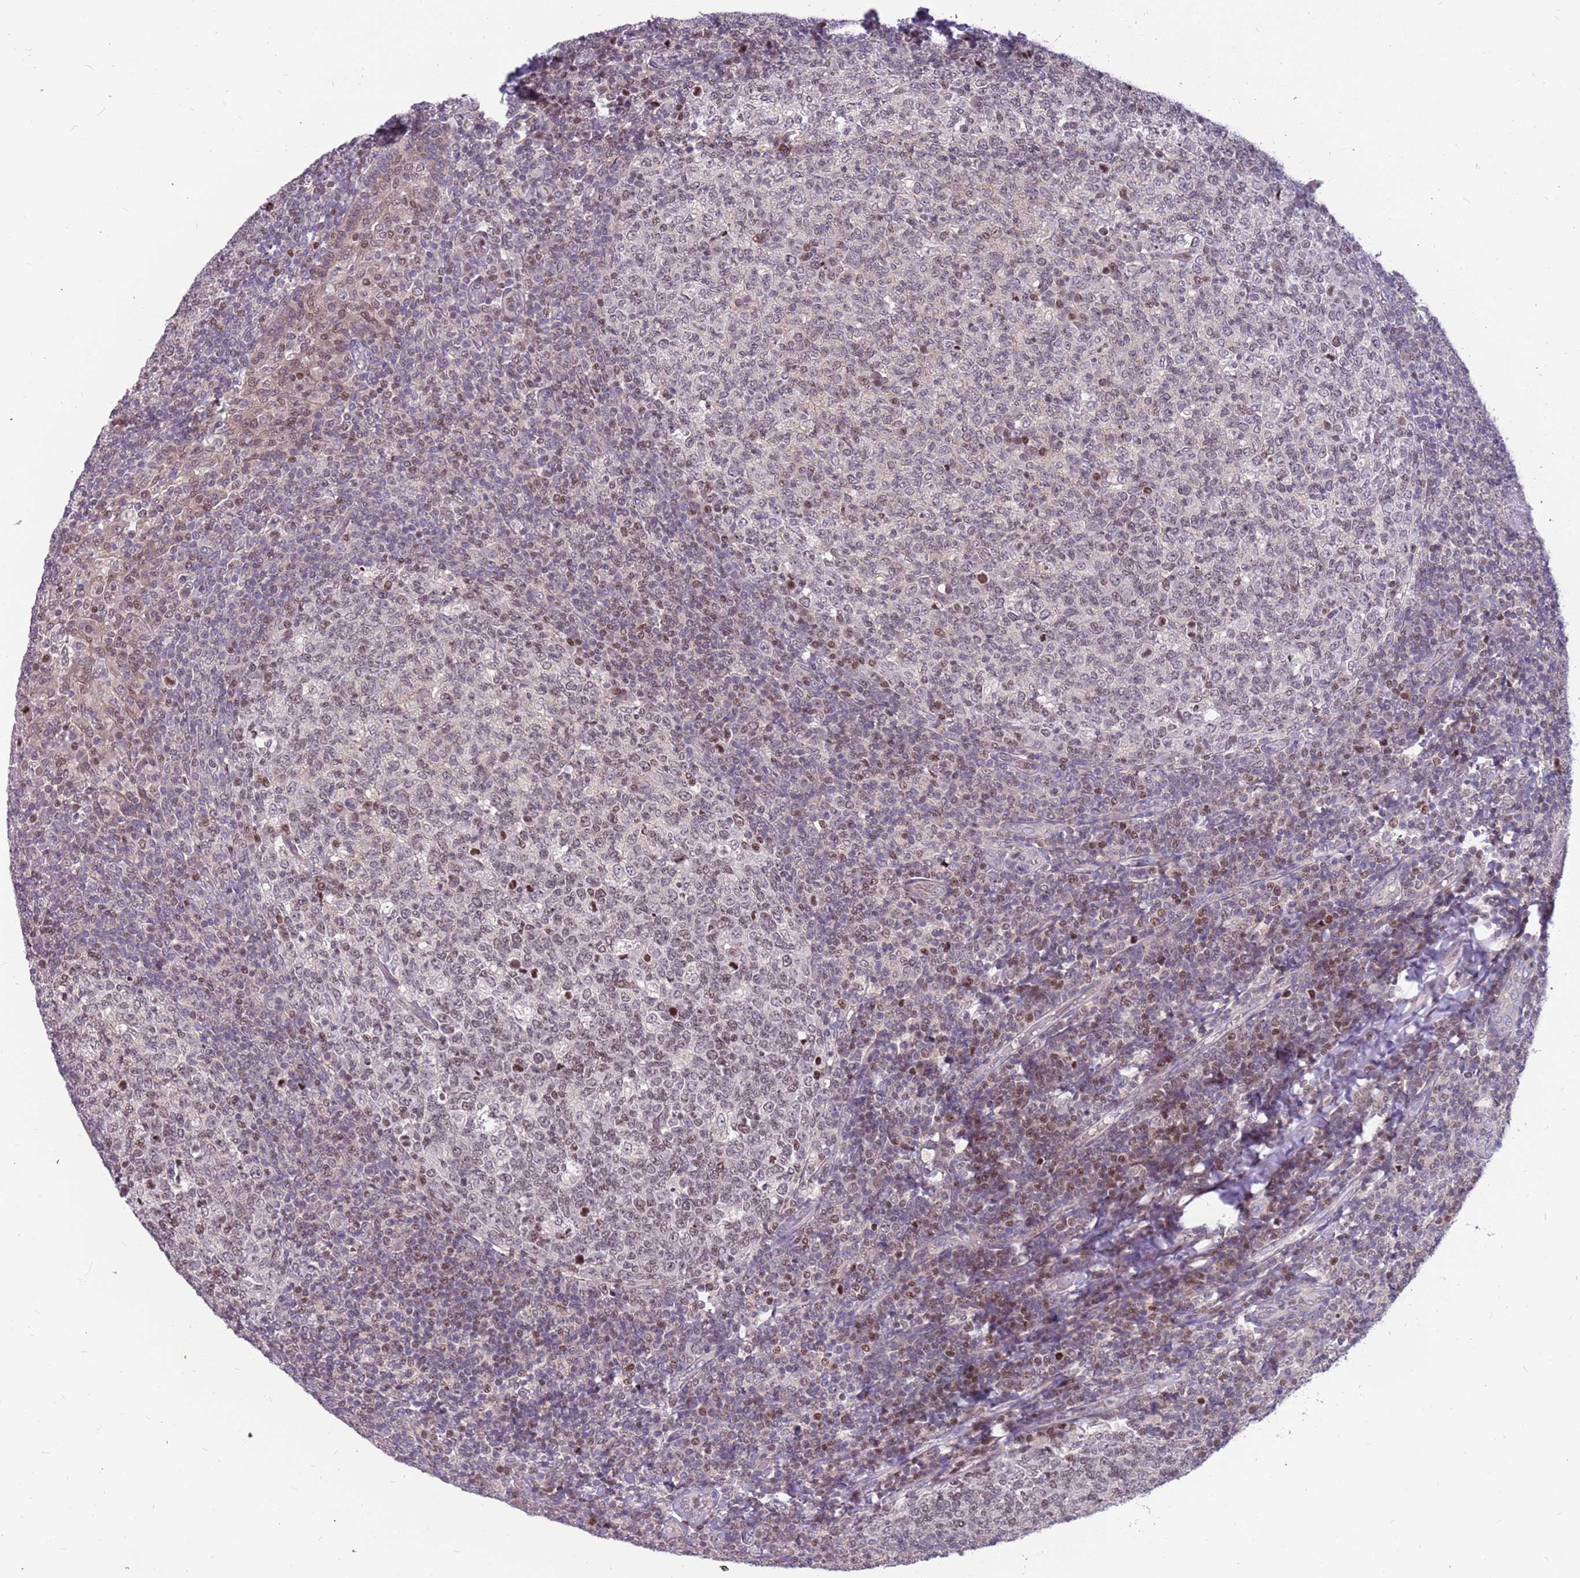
{"staining": {"intensity": "moderate", "quantity": "25%-75%", "location": "nuclear"}, "tissue": "tonsil", "cell_type": "Germinal center cells", "image_type": "normal", "snomed": [{"axis": "morphology", "description": "Normal tissue, NOS"}, {"axis": "topography", "description": "Tonsil"}], "caption": "Protein analysis of benign tonsil shows moderate nuclear expression in approximately 25%-75% of germinal center cells.", "gene": "ARHGEF35", "patient": {"sex": "female", "age": 19}}